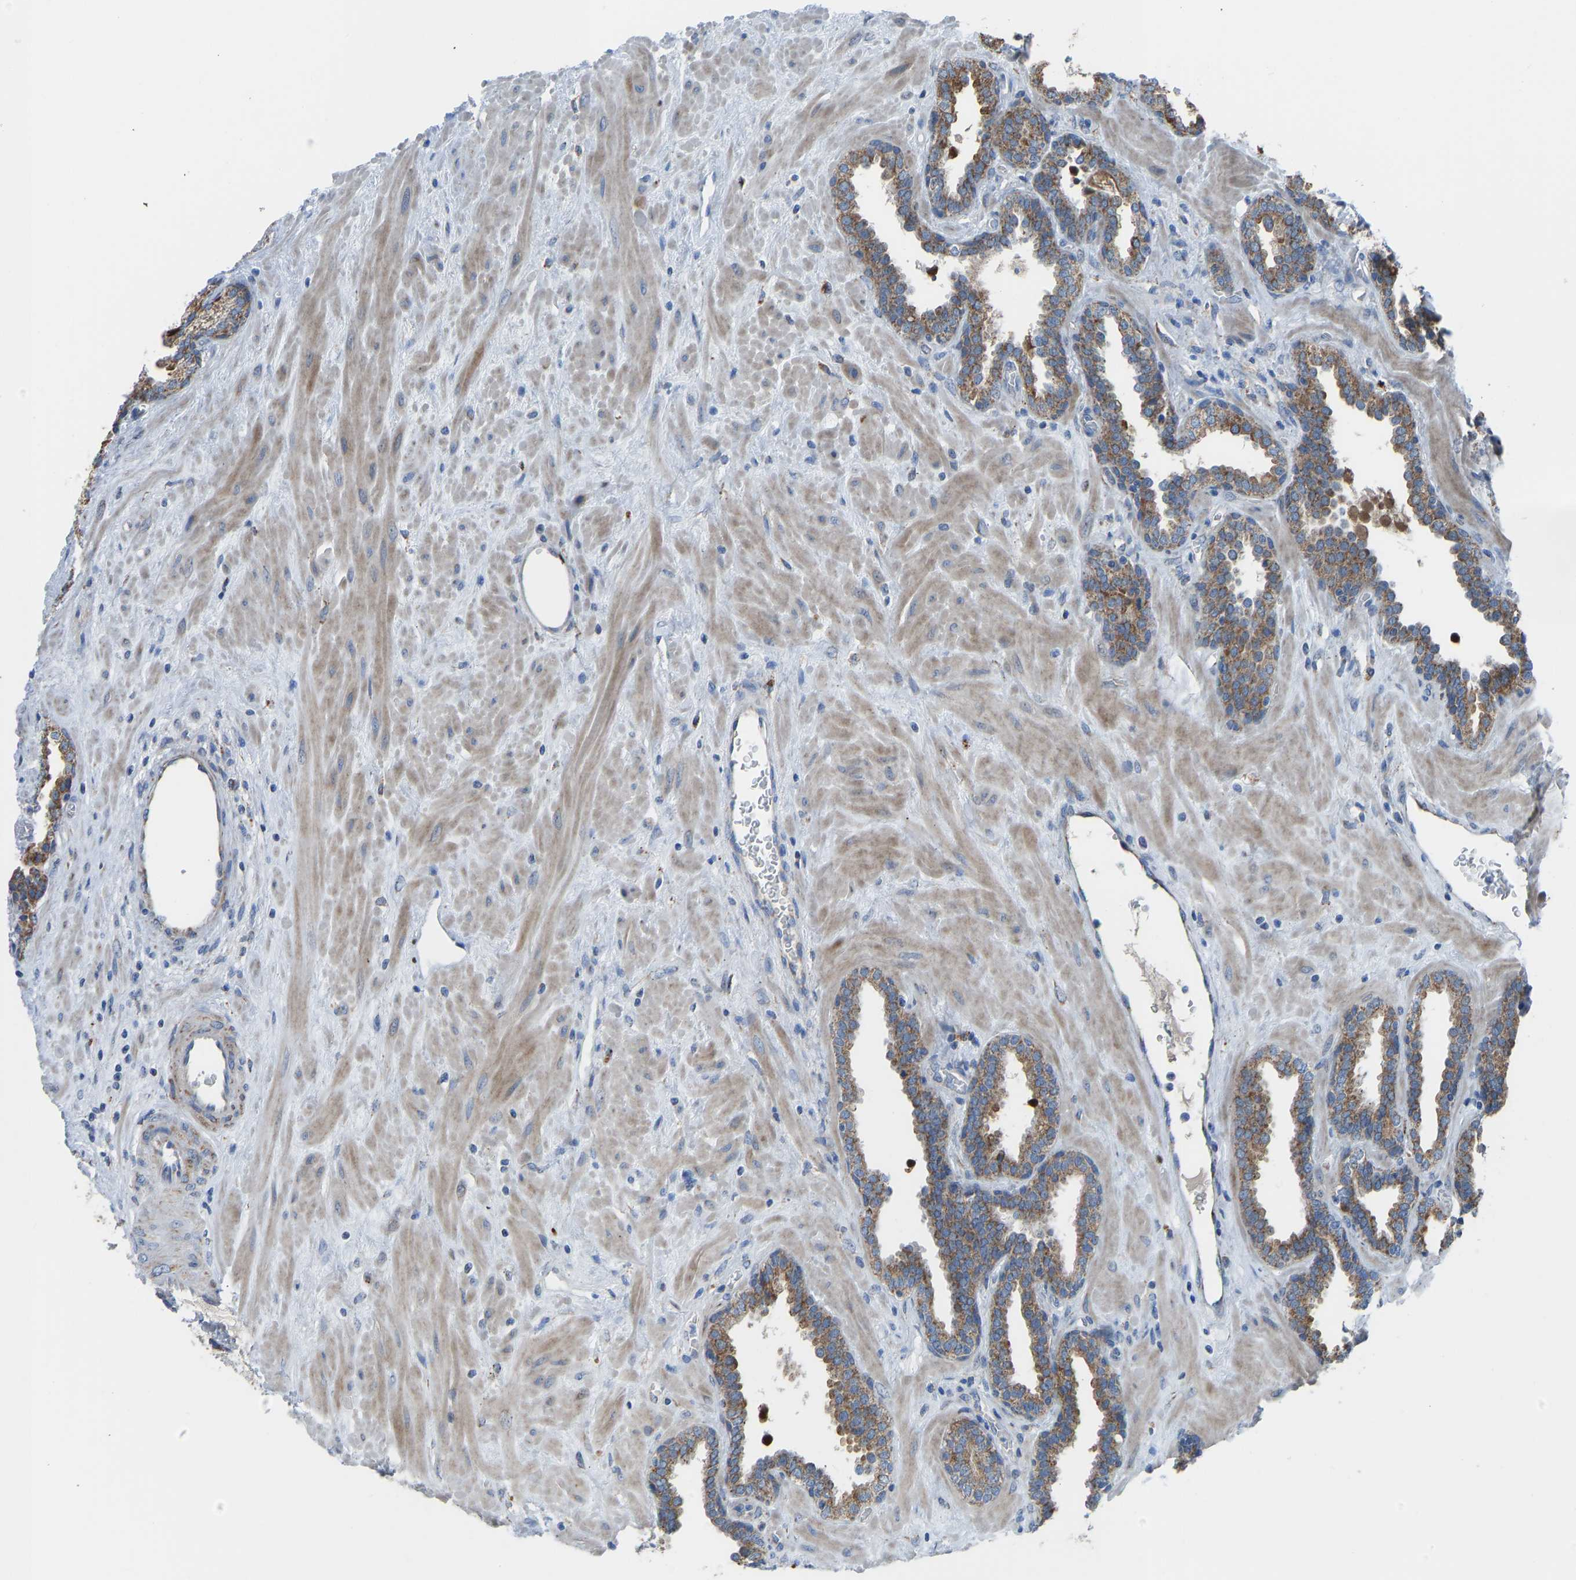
{"staining": {"intensity": "moderate", "quantity": "25%-75%", "location": "cytoplasmic/membranous"}, "tissue": "prostate", "cell_type": "Glandular cells", "image_type": "normal", "snomed": [{"axis": "morphology", "description": "Normal tissue, NOS"}, {"axis": "topography", "description": "Prostate"}], "caption": "Glandular cells display medium levels of moderate cytoplasmic/membranous staining in about 25%-75% of cells in unremarkable prostate.", "gene": "SMIM20", "patient": {"sex": "male", "age": 51}}